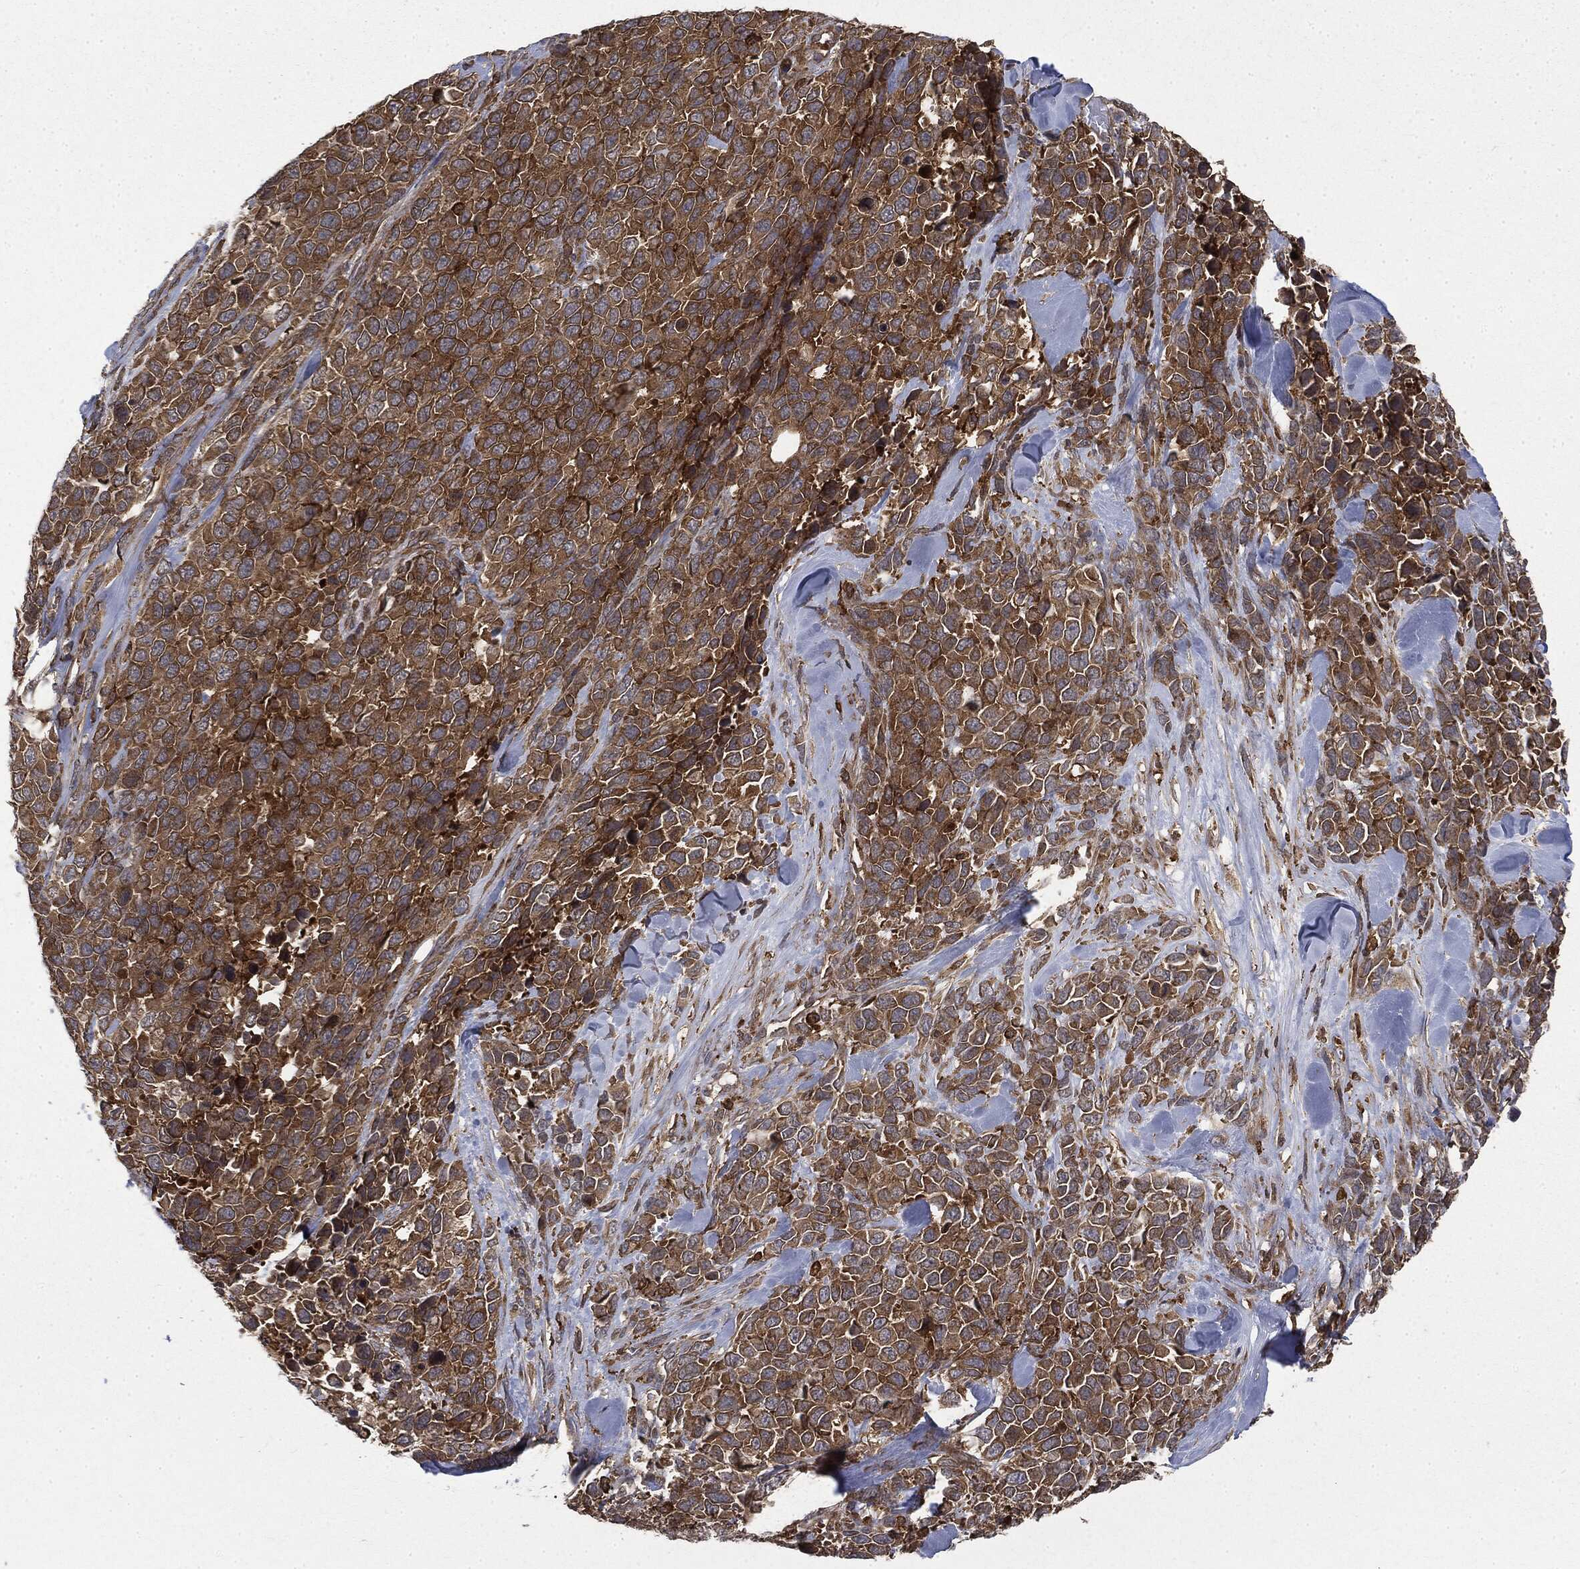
{"staining": {"intensity": "moderate", "quantity": ">75%", "location": "cytoplasmic/membranous"}, "tissue": "melanoma", "cell_type": "Tumor cells", "image_type": "cancer", "snomed": [{"axis": "morphology", "description": "Malignant melanoma, Metastatic site"}, {"axis": "topography", "description": "Skin"}], "caption": "DAB (3,3'-diaminobenzidine) immunohistochemical staining of melanoma displays moderate cytoplasmic/membranous protein expression in approximately >75% of tumor cells. The staining is performed using DAB brown chromogen to label protein expression. The nuclei are counter-stained blue using hematoxylin.", "gene": "SNX5", "patient": {"sex": "male", "age": 84}}